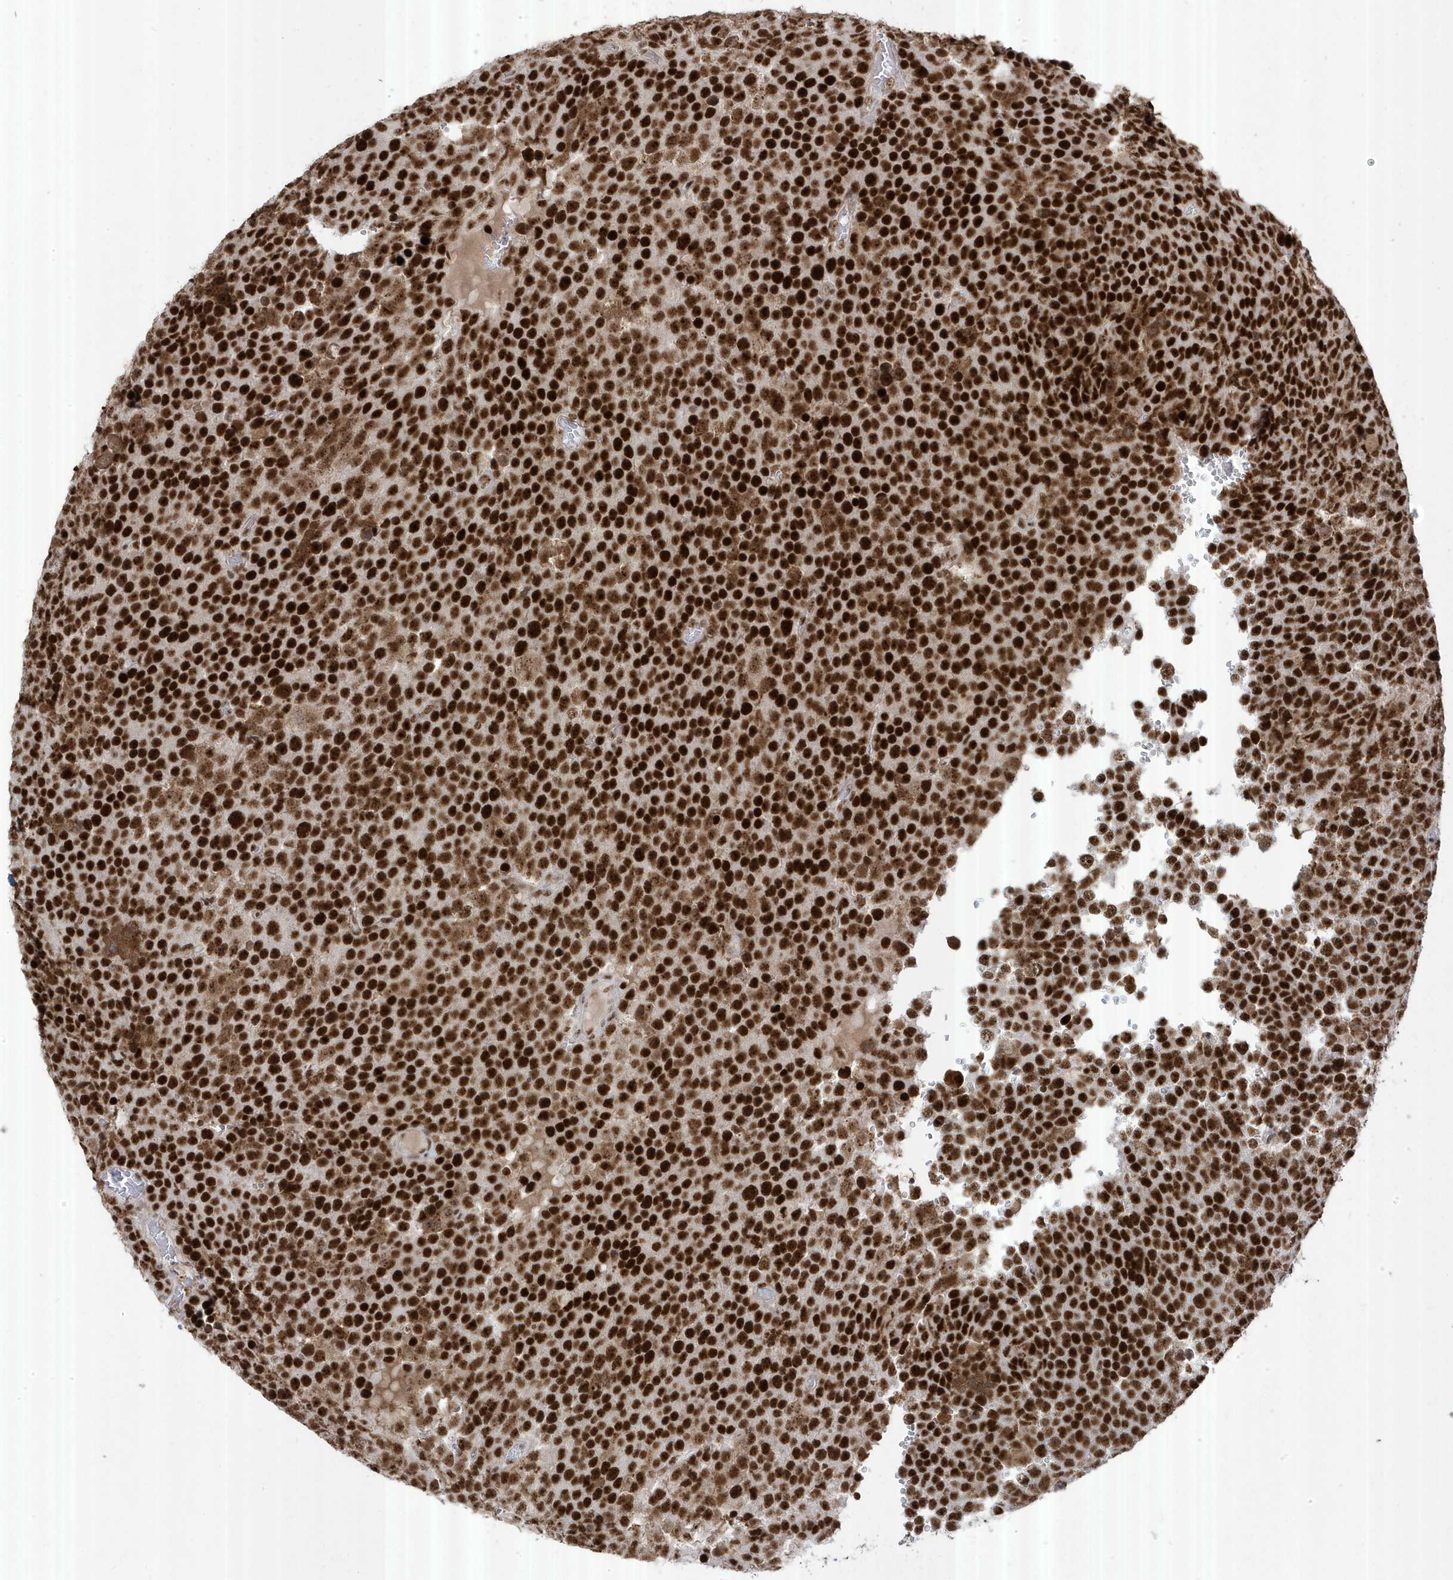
{"staining": {"intensity": "strong", "quantity": ">75%", "location": "nuclear"}, "tissue": "testis cancer", "cell_type": "Tumor cells", "image_type": "cancer", "snomed": [{"axis": "morphology", "description": "Seminoma, NOS"}, {"axis": "topography", "description": "Testis"}], "caption": "Immunohistochemistry (IHC) (DAB) staining of human testis seminoma shows strong nuclear protein expression in approximately >75% of tumor cells. (Brightfield microscopy of DAB IHC at high magnification).", "gene": "MTREX", "patient": {"sex": "male", "age": 71}}